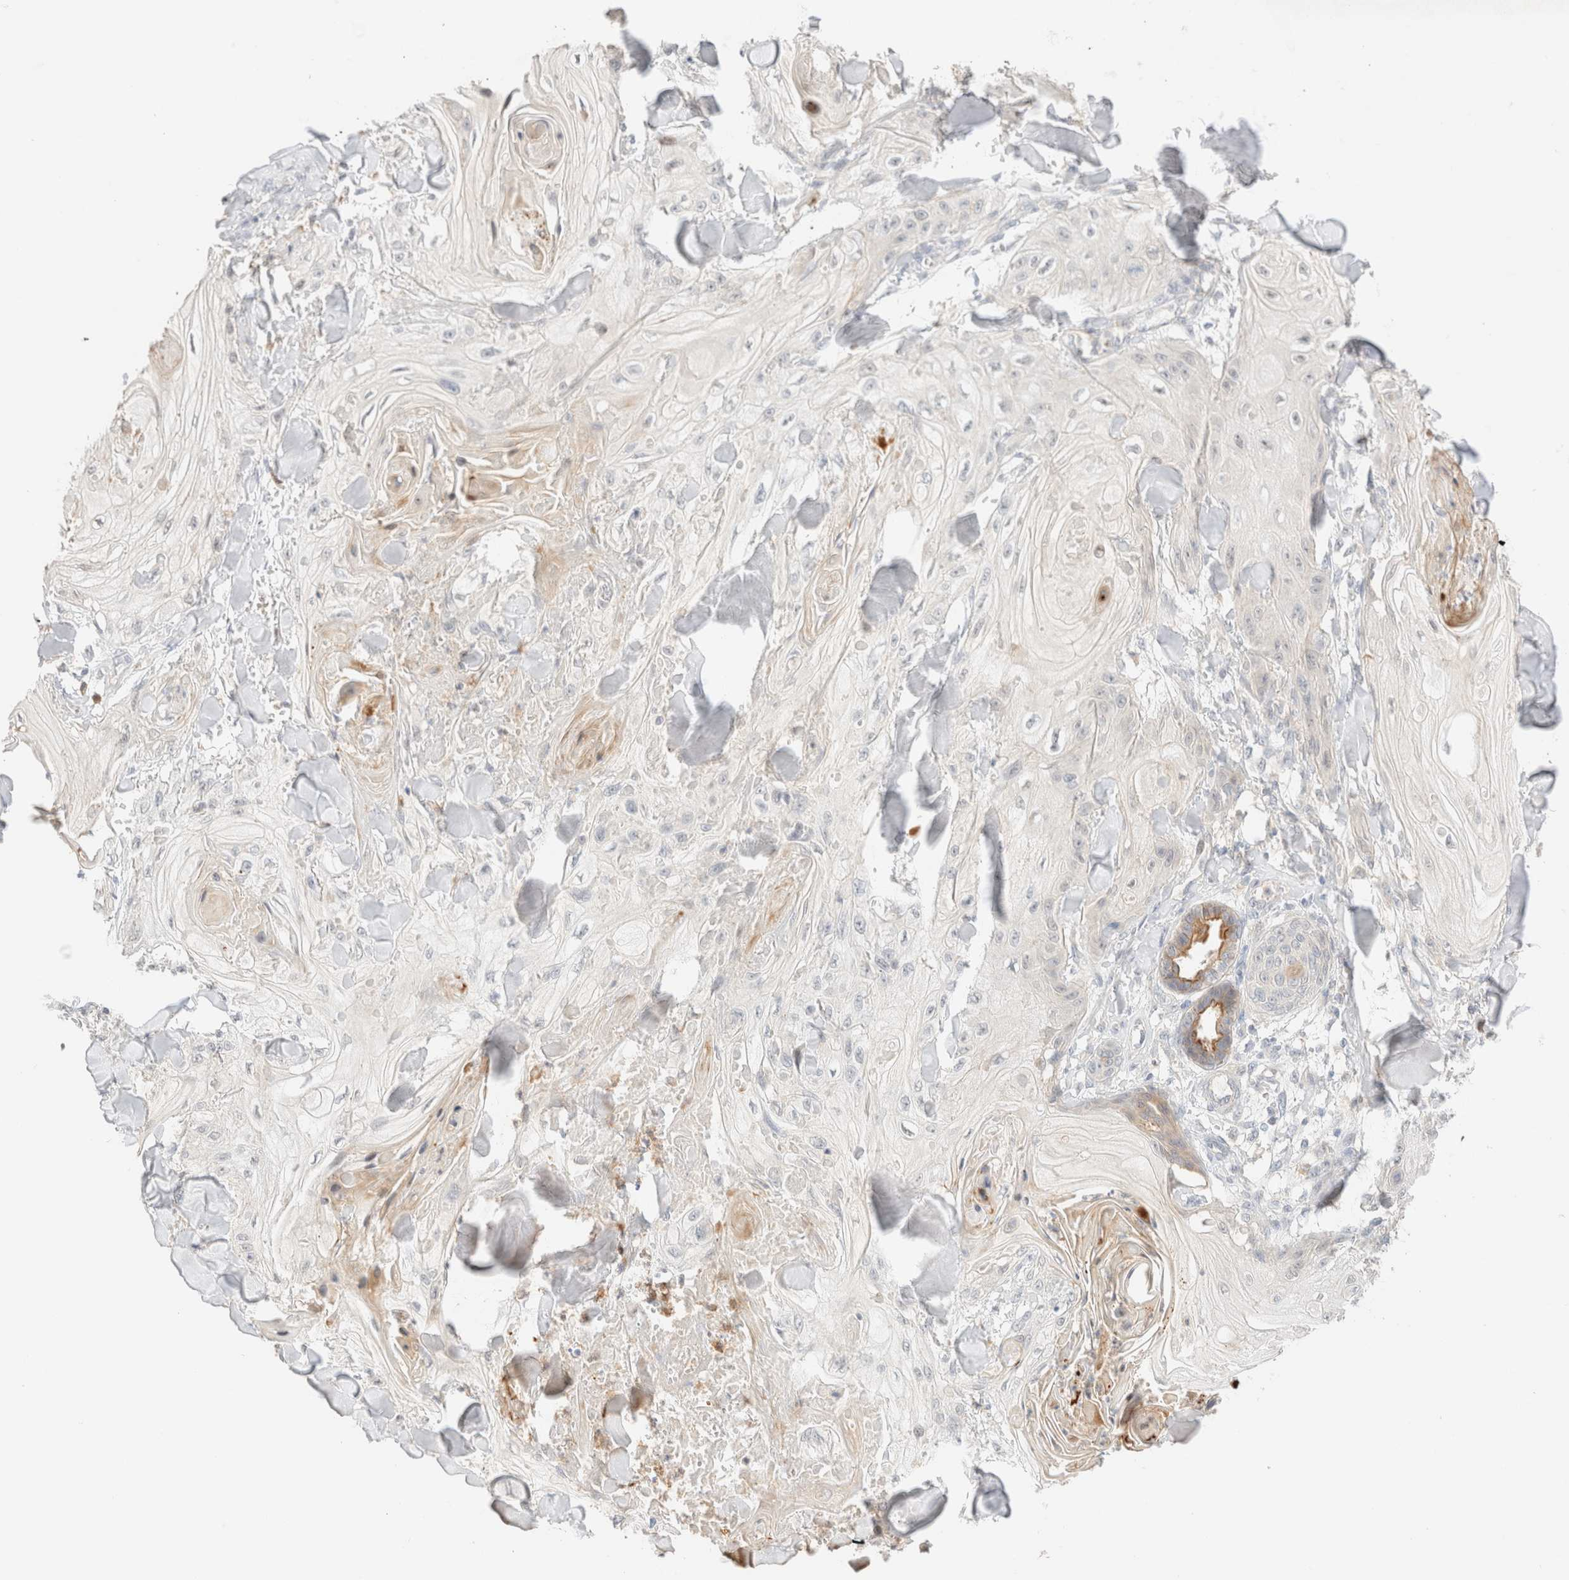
{"staining": {"intensity": "negative", "quantity": "none", "location": "none"}, "tissue": "skin cancer", "cell_type": "Tumor cells", "image_type": "cancer", "snomed": [{"axis": "morphology", "description": "Squamous cell carcinoma, NOS"}, {"axis": "topography", "description": "Skin"}], "caption": "DAB (3,3'-diaminobenzidine) immunohistochemical staining of skin cancer (squamous cell carcinoma) shows no significant expression in tumor cells. Brightfield microscopy of IHC stained with DAB (3,3'-diaminobenzidine) (brown) and hematoxylin (blue), captured at high magnification.", "gene": "SGSM2", "patient": {"sex": "male", "age": 74}}